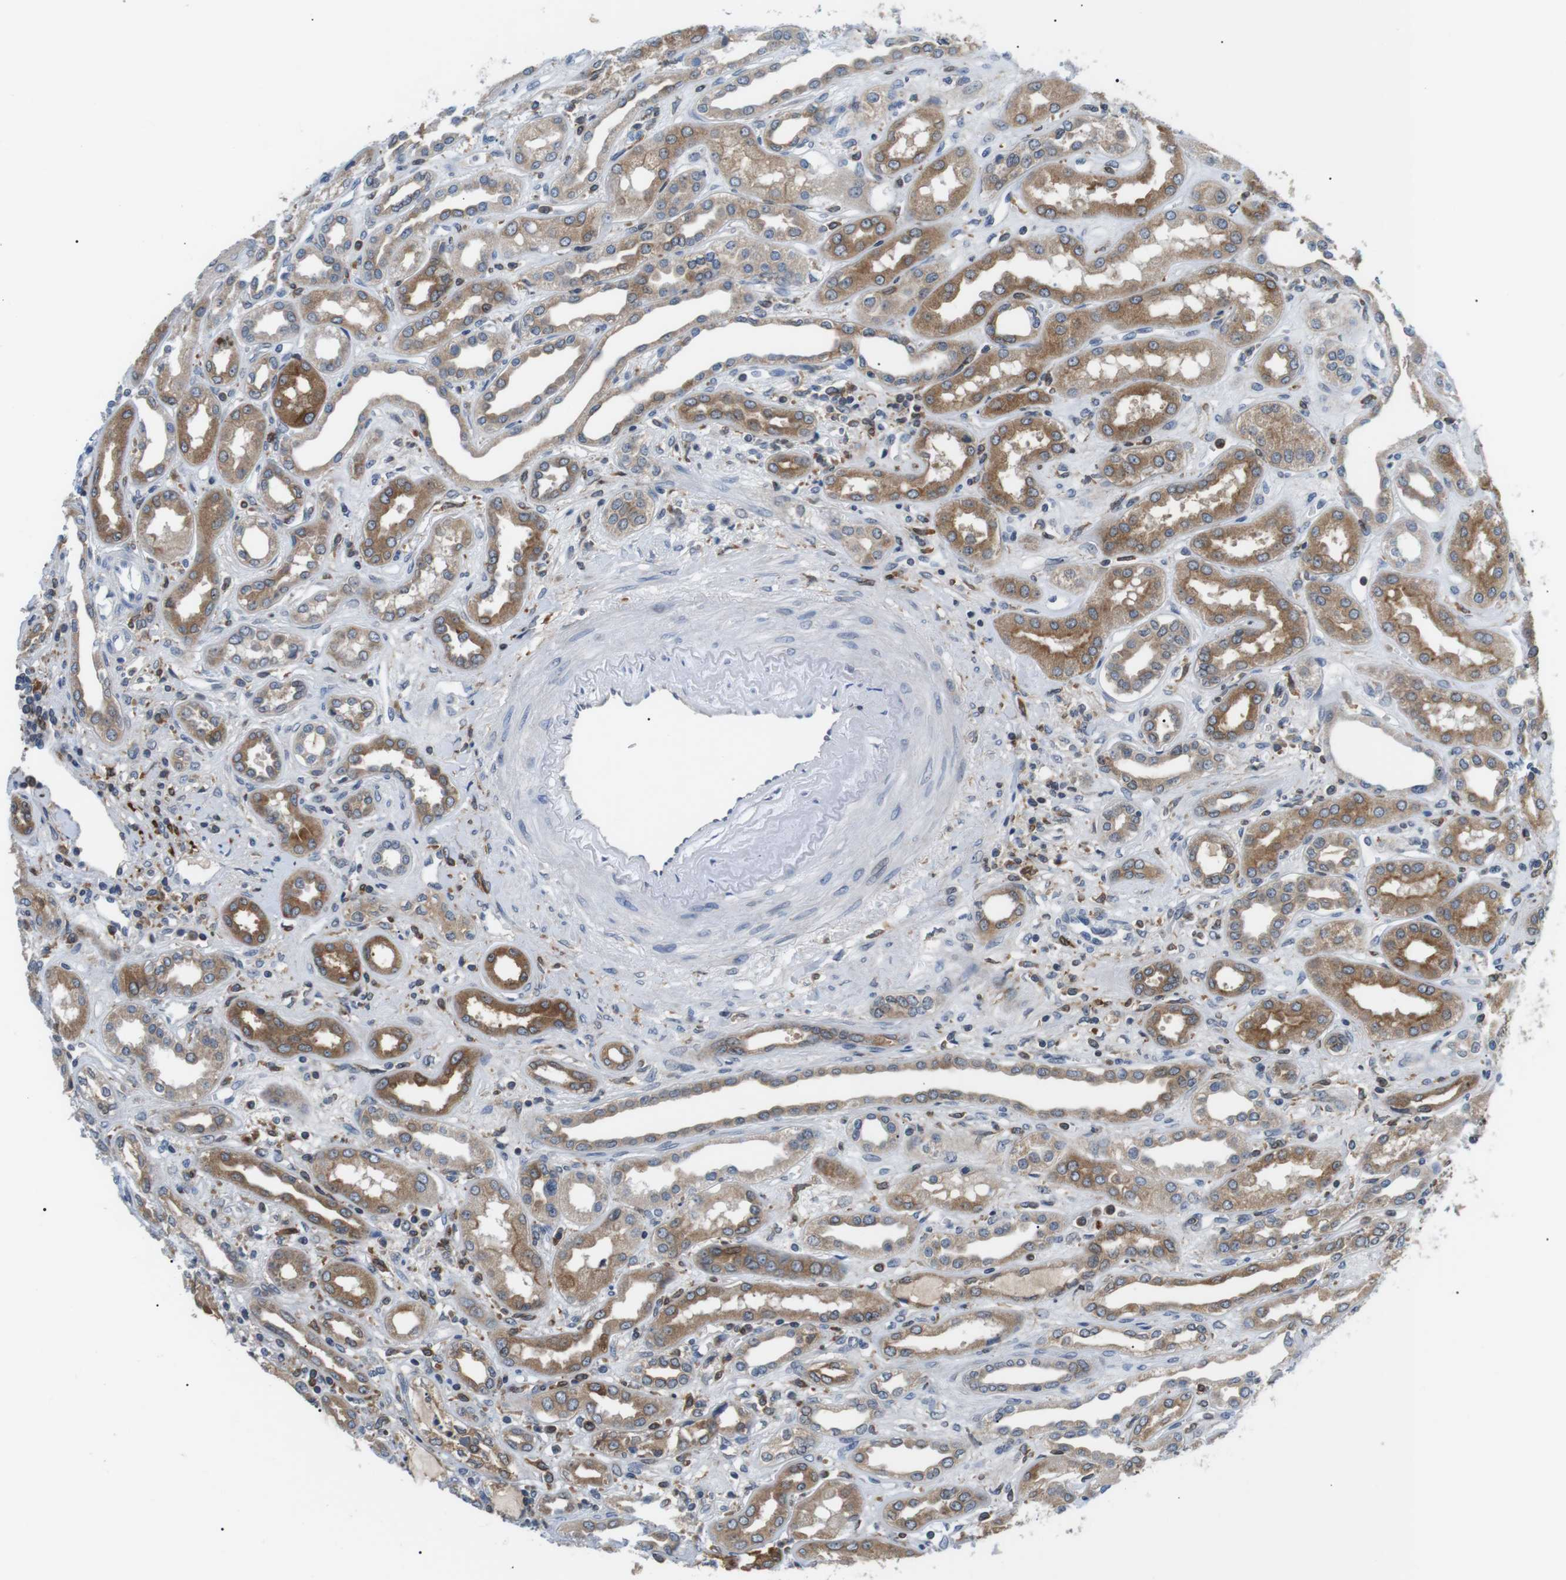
{"staining": {"intensity": "negative", "quantity": "none", "location": "none"}, "tissue": "kidney", "cell_type": "Cells in glomeruli", "image_type": "normal", "snomed": [{"axis": "morphology", "description": "Normal tissue, NOS"}, {"axis": "topography", "description": "Kidney"}], "caption": "This is an immunohistochemistry image of normal human kidney. There is no positivity in cells in glomeruli.", "gene": "RAB9A", "patient": {"sex": "male", "age": 59}}